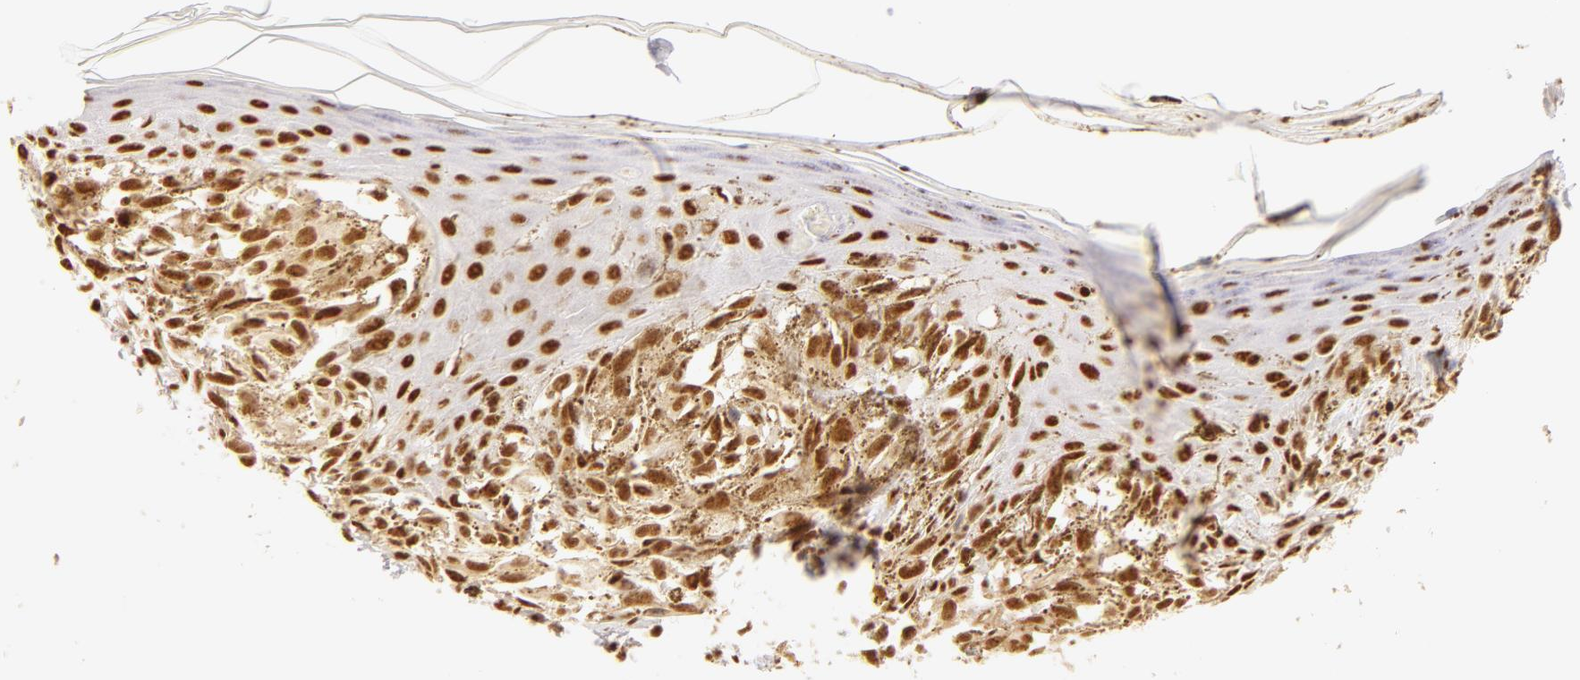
{"staining": {"intensity": "moderate", "quantity": ">75%", "location": "nuclear"}, "tissue": "melanoma", "cell_type": "Tumor cells", "image_type": "cancer", "snomed": [{"axis": "morphology", "description": "Malignant melanoma, NOS"}, {"axis": "topography", "description": "Skin"}], "caption": "Malignant melanoma tissue demonstrates moderate nuclear positivity in approximately >75% of tumor cells, visualized by immunohistochemistry. The staining was performed using DAB to visualize the protein expression in brown, while the nuclei were stained in blue with hematoxylin (Magnification: 20x).", "gene": "RBM39", "patient": {"sex": "female", "age": 72}}